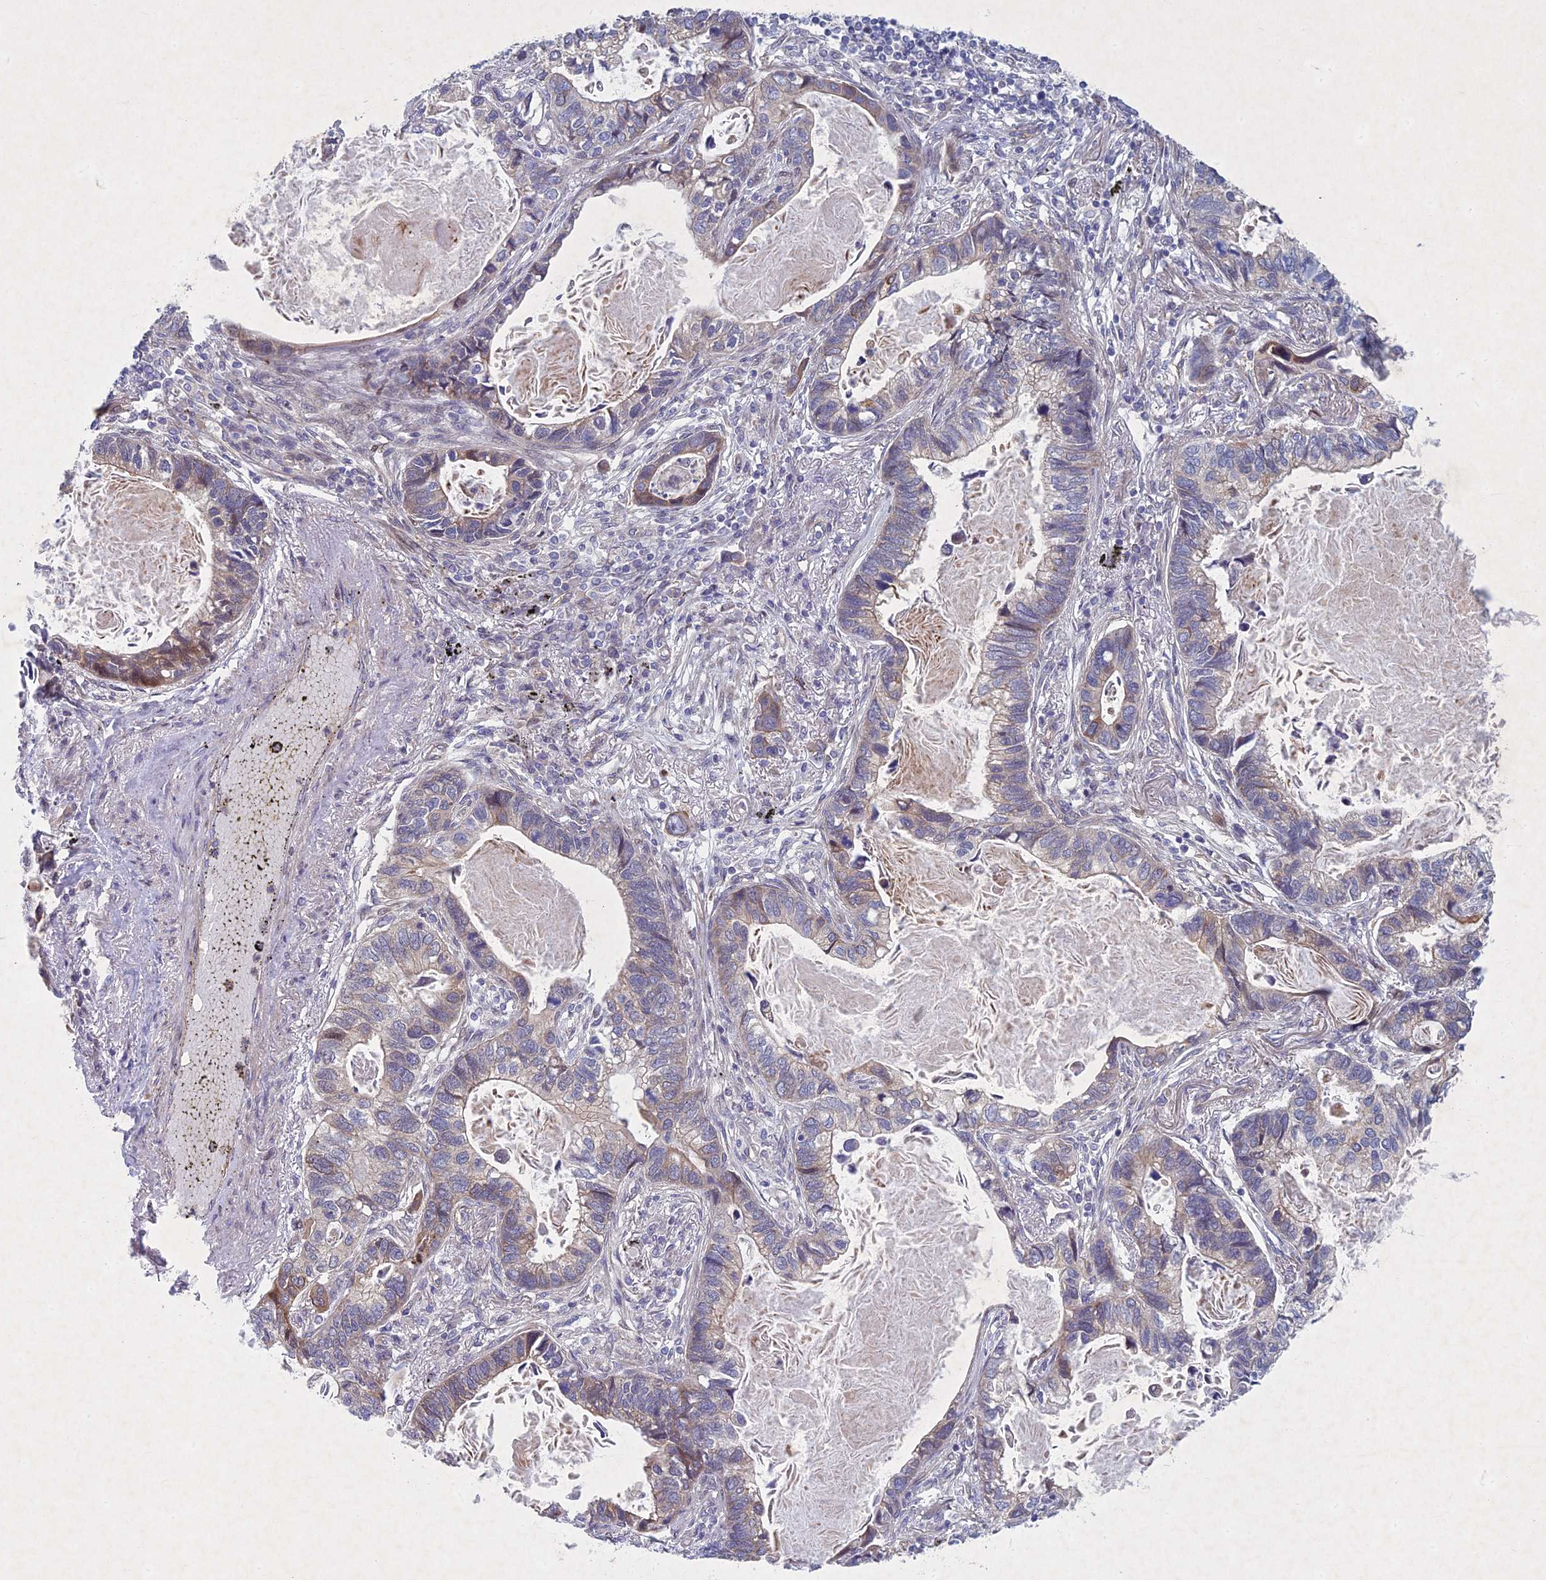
{"staining": {"intensity": "weak", "quantity": "<25%", "location": "cytoplasmic/membranous"}, "tissue": "lung cancer", "cell_type": "Tumor cells", "image_type": "cancer", "snomed": [{"axis": "morphology", "description": "Adenocarcinoma, NOS"}, {"axis": "topography", "description": "Lung"}], "caption": "Immunohistochemical staining of human lung cancer displays no significant positivity in tumor cells. The staining was performed using DAB (3,3'-diaminobenzidine) to visualize the protein expression in brown, while the nuclei were stained in blue with hematoxylin (Magnification: 20x).", "gene": "PTHLH", "patient": {"sex": "male", "age": 67}}